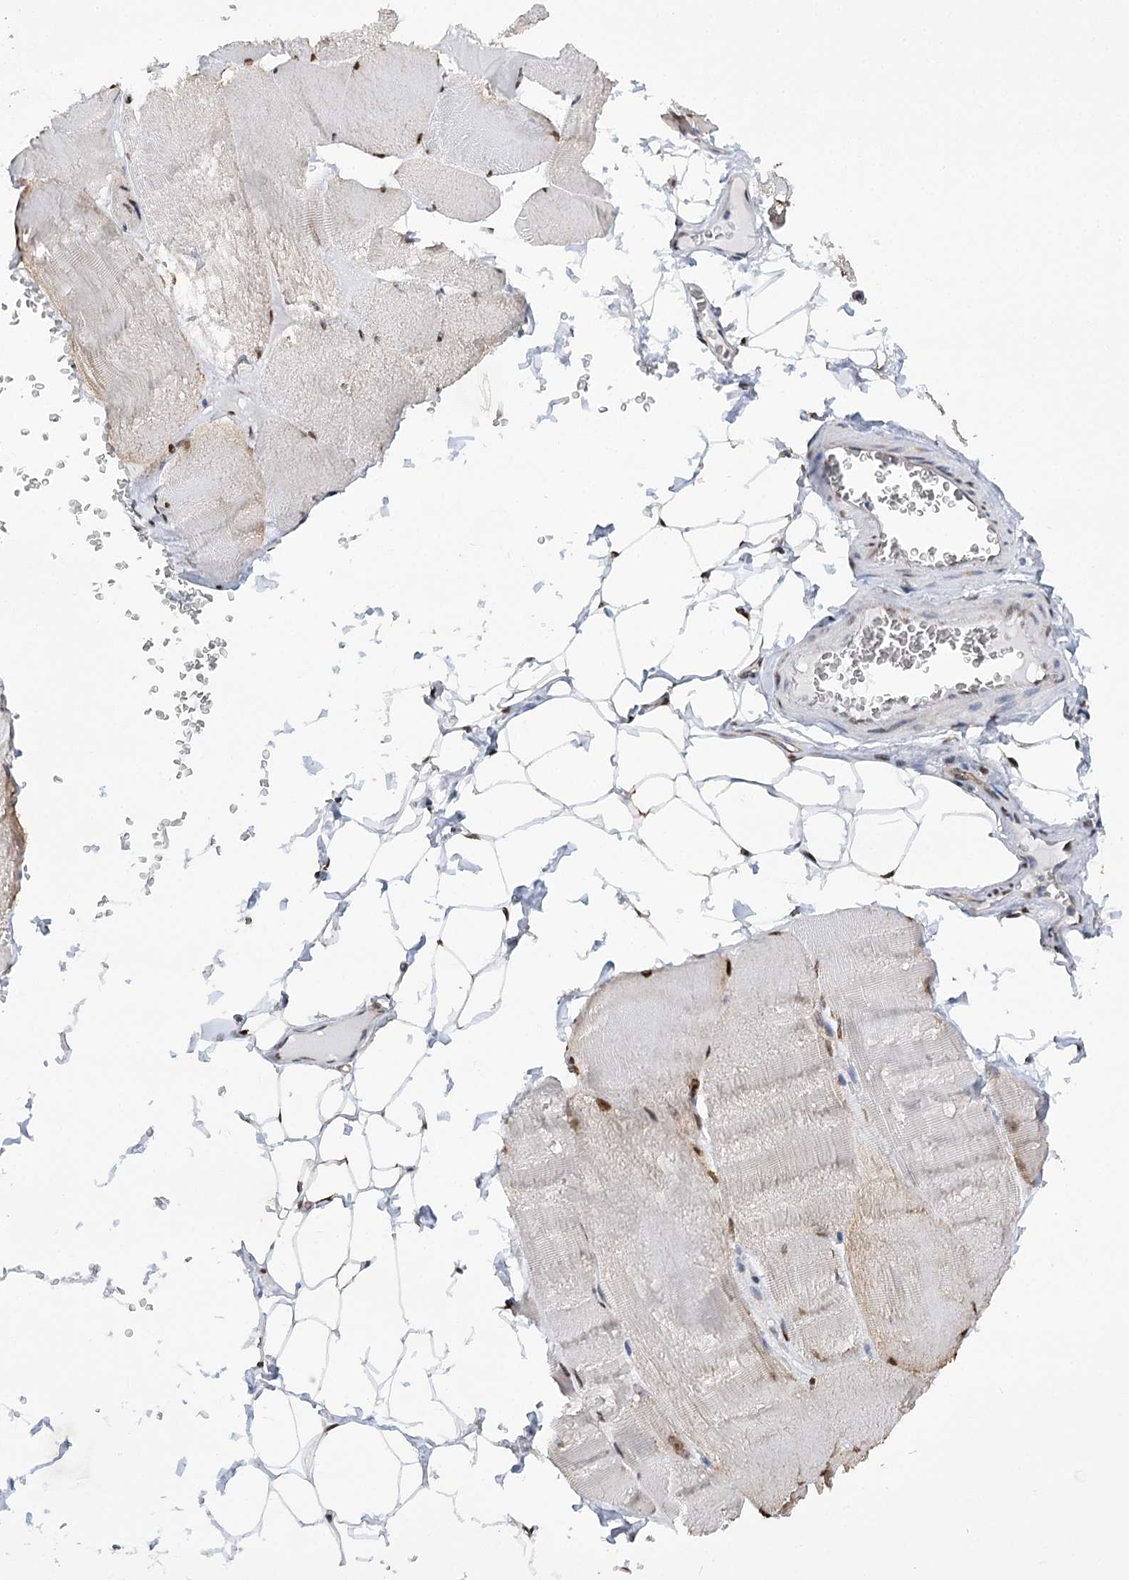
{"staining": {"intensity": "negative", "quantity": "none", "location": "none"}, "tissue": "skeletal muscle", "cell_type": "Myocytes", "image_type": "normal", "snomed": [{"axis": "morphology", "description": "Normal tissue, NOS"}, {"axis": "morphology", "description": "Basal cell carcinoma"}, {"axis": "topography", "description": "Skeletal muscle"}], "caption": "There is no significant positivity in myocytes of skeletal muscle.", "gene": "NFU1", "patient": {"sex": "female", "age": 64}}